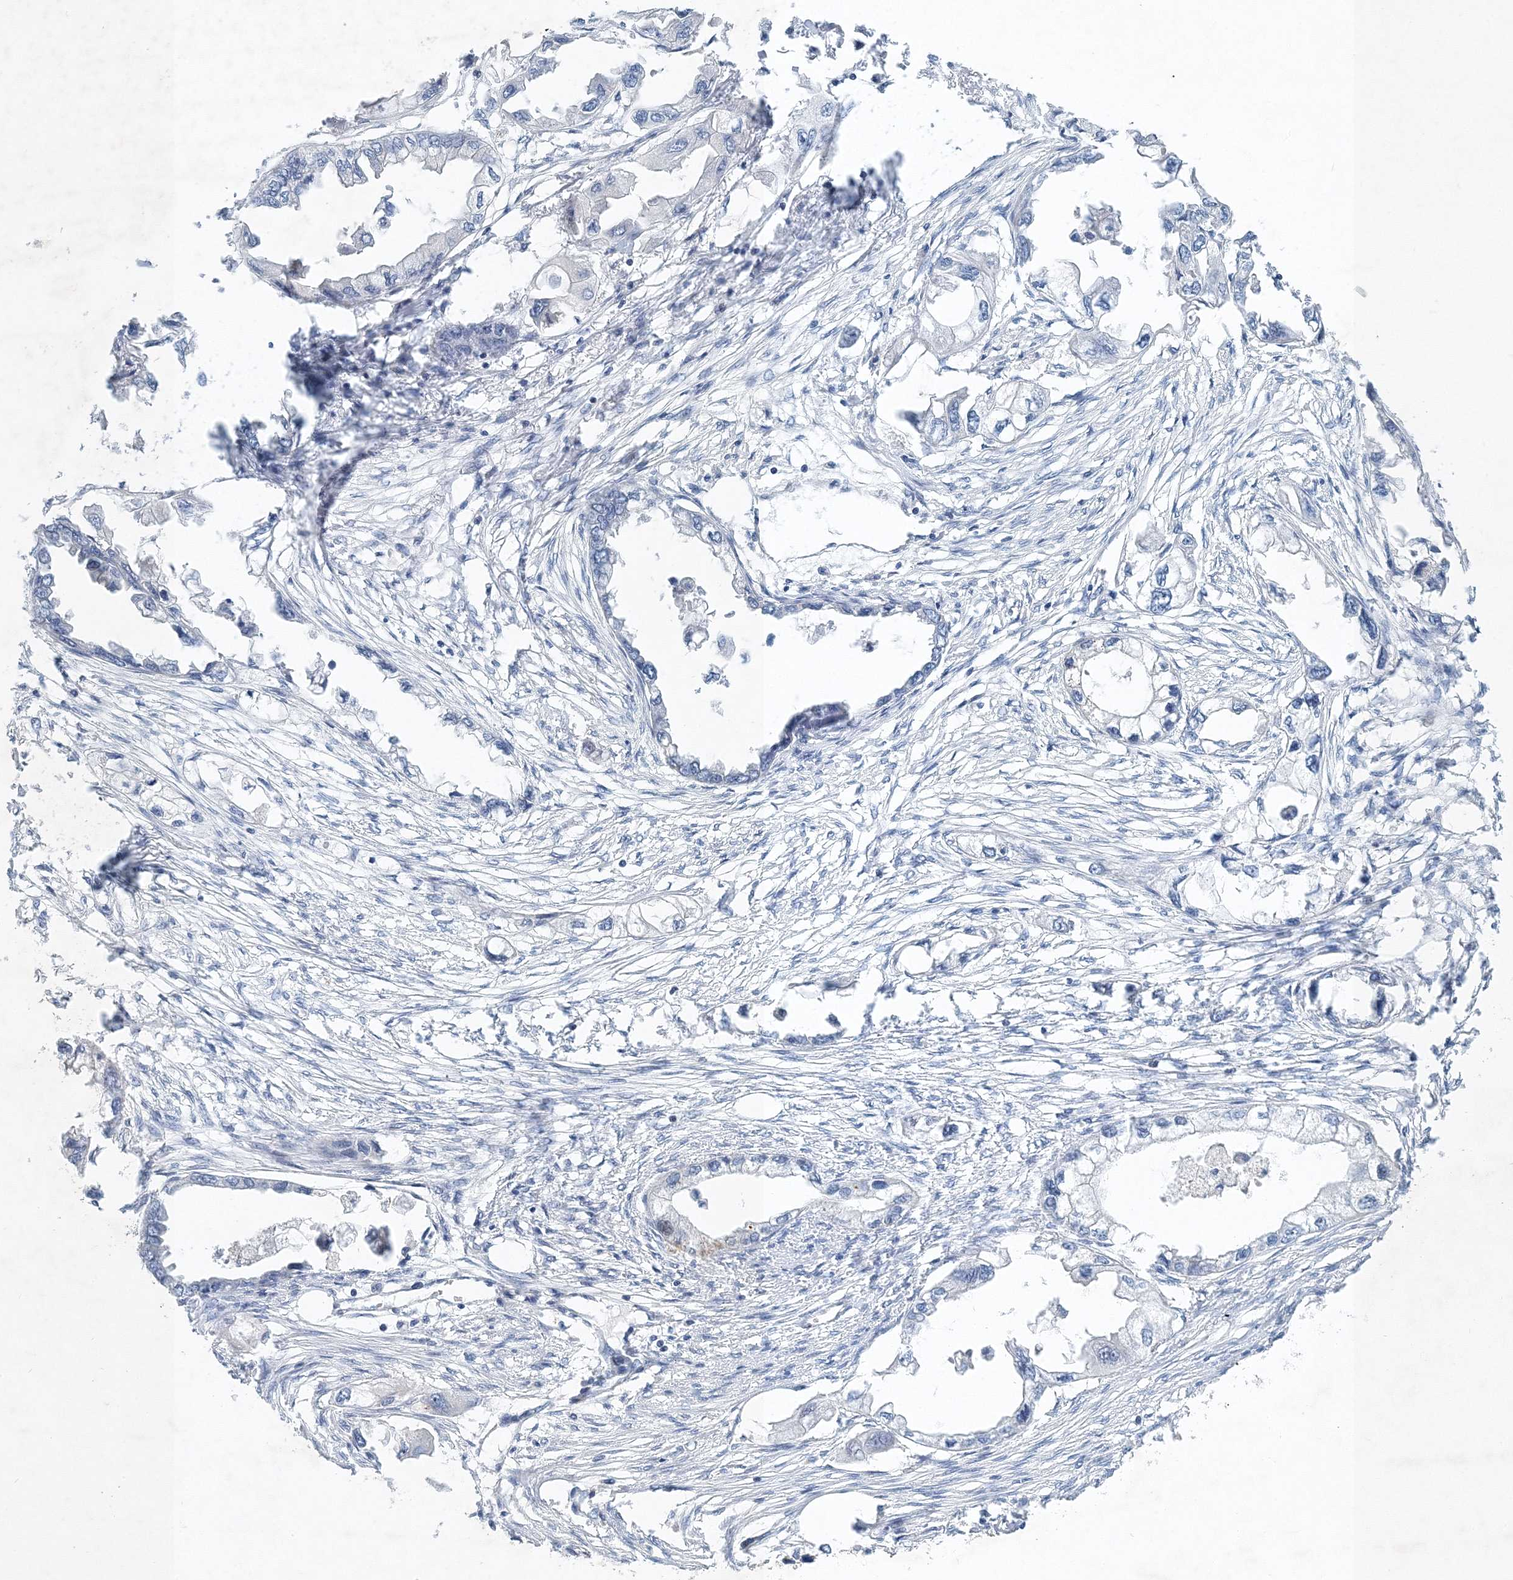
{"staining": {"intensity": "negative", "quantity": "none", "location": "none"}, "tissue": "endometrial cancer", "cell_type": "Tumor cells", "image_type": "cancer", "snomed": [{"axis": "morphology", "description": "Adenocarcinoma, NOS"}, {"axis": "morphology", "description": "Adenocarcinoma, metastatic, NOS"}, {"axis": "topography", "description": "Adipose tissue"}, {"axis": "topography", "description": "Endometrium"}], "caption": "Endometrial adenocarcinoma was stained to show a protein in brown. There is no significant positivity in tumor cells.", "gene": "UIMC1", "patient": {"sex": "female", "age": 67}}